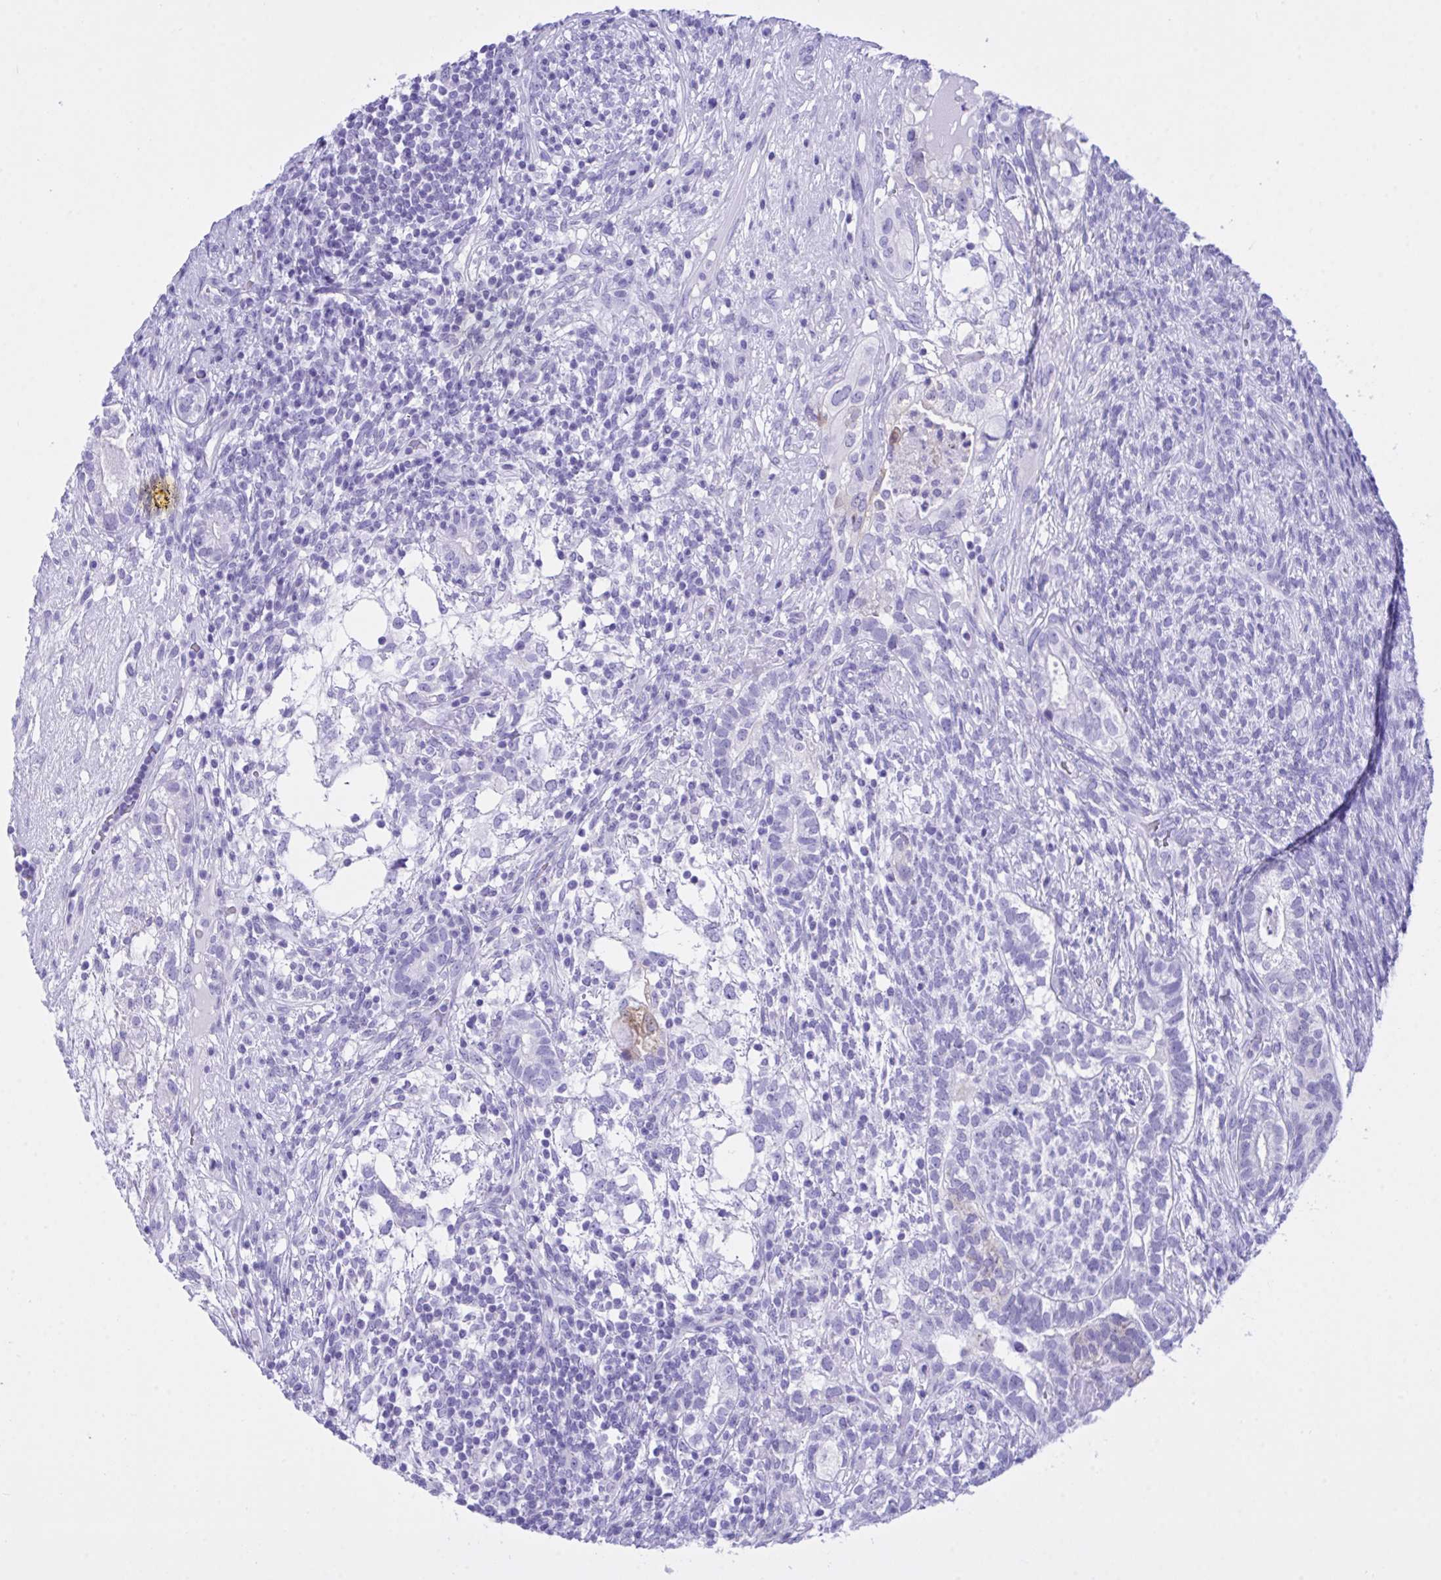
{"staining": {"intensity": "negative", "quantity": "none", "location": "none"}, "tissue": "testis cancer", "cell_type": "Tumor cells", "image_type": "cancer", "snomed": [{"axis": "morphology", "description": "Seminoma, NOS"}, {"axis": "morphology", "description": "Carcinoma, Embryonal, NOS"}, {"axis": "topography", "description": "Testis"}], "caption": "Testis cancer stained for a protein using IHC exhibits no expression tumor cells.", "gene": "BEX5", "patient": {"sex": "male", "age": 41}}